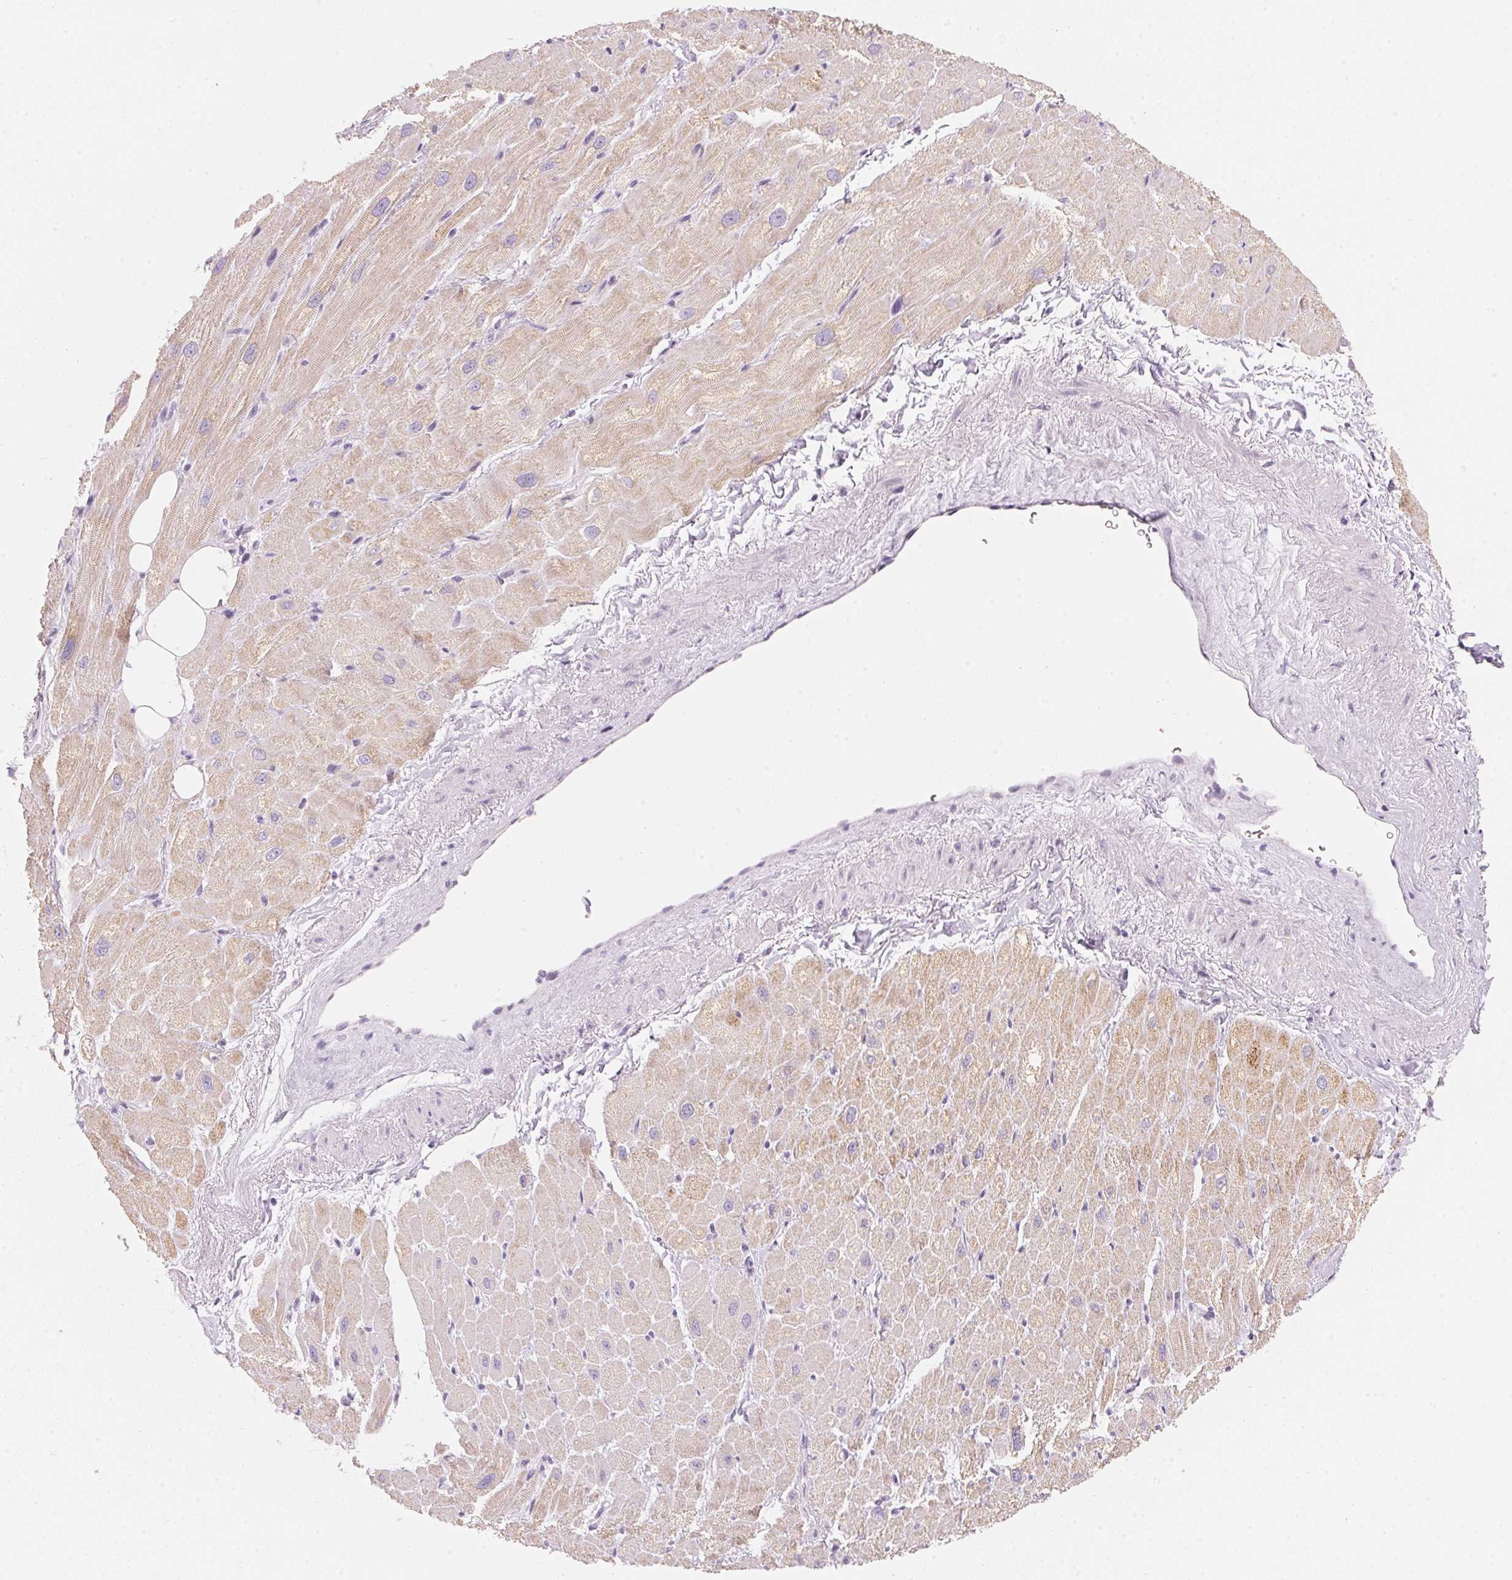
{"staining": {"intensity": "moderate", "quantity": ">75%", "location": "cytoplasmic/membranous"}, "tissue": "heart muscle", "cell_type": "Cardiomyocytes", "image_type": "normal", "snomed": [{"axis": "morphology", "description": "Normal tissue, NOS"}, {"axis": "topography", "description": "Heart"}], "caption": "Brown immunohistochemical staining in benign heart muscle reveals moderate cytoplasmic/membranous expression in about >75% of cardiomyocytes. (DAB (3,3'-diaminobenzidine) IHC, brown staining for protein, blue staining for nuclei).", "gene": "HOXB13", "patient": {"sex": "male", "age": 62}}